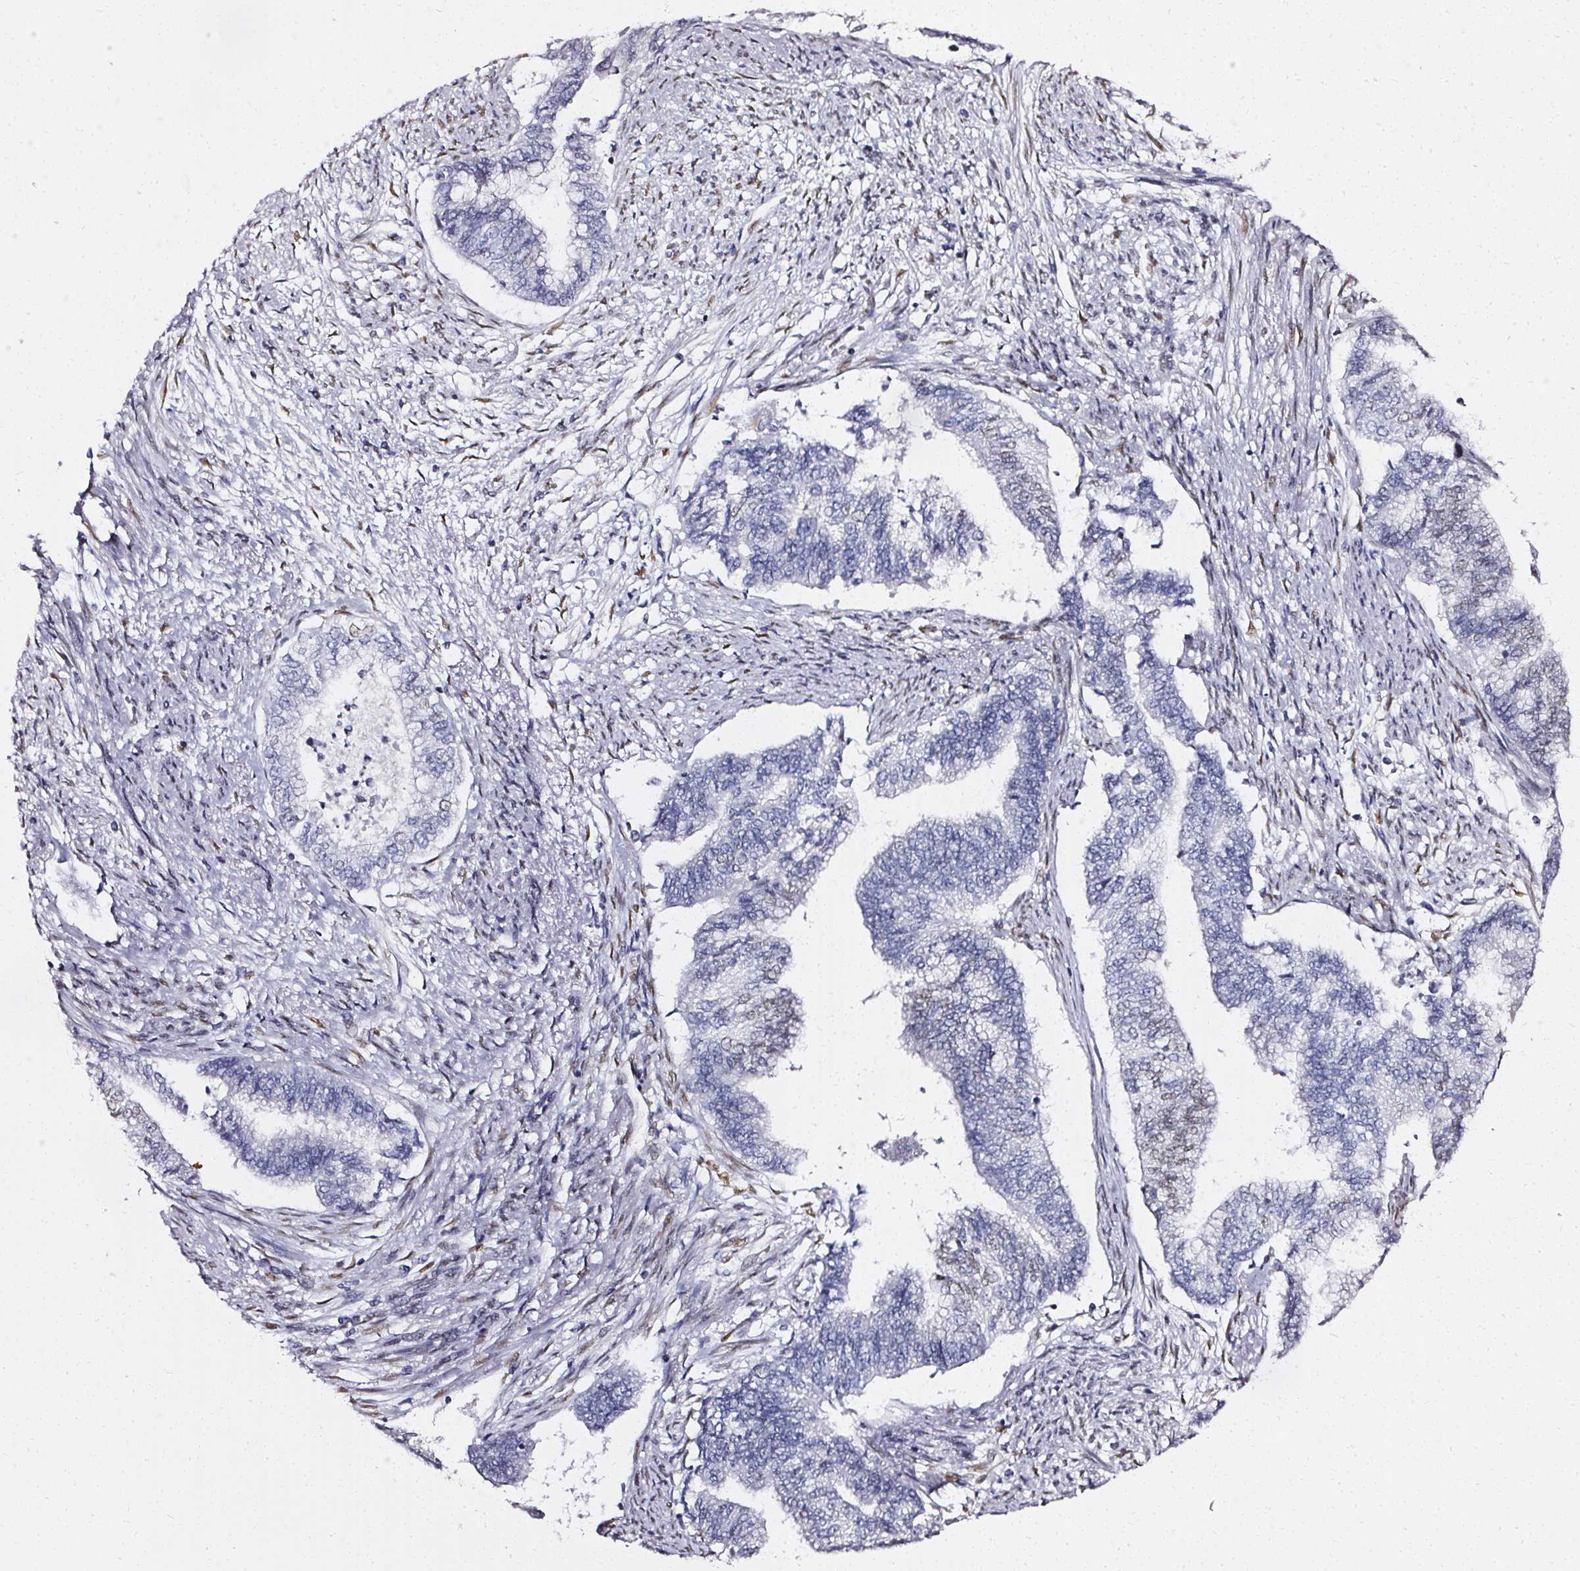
{"staining": {"intensity": "negative", "quantity": "none", "location": "none"}, "tissue": "endometrial cancer", "cell_type": "Tumor cells", "image_type": "cancer", "snomed": [{"axis": "morphology", "description": "Adenocarcinoma, NOS"}, {"axis": "topography", "description": "Endometrium"}], "caption": "Human endometrial adenocarcinoma stained for a protein using immunohistochemistry (IHC) displays no staining in tumor cells.", "gene": "GP6", "patient": {"sex": "female", "age": 65}}